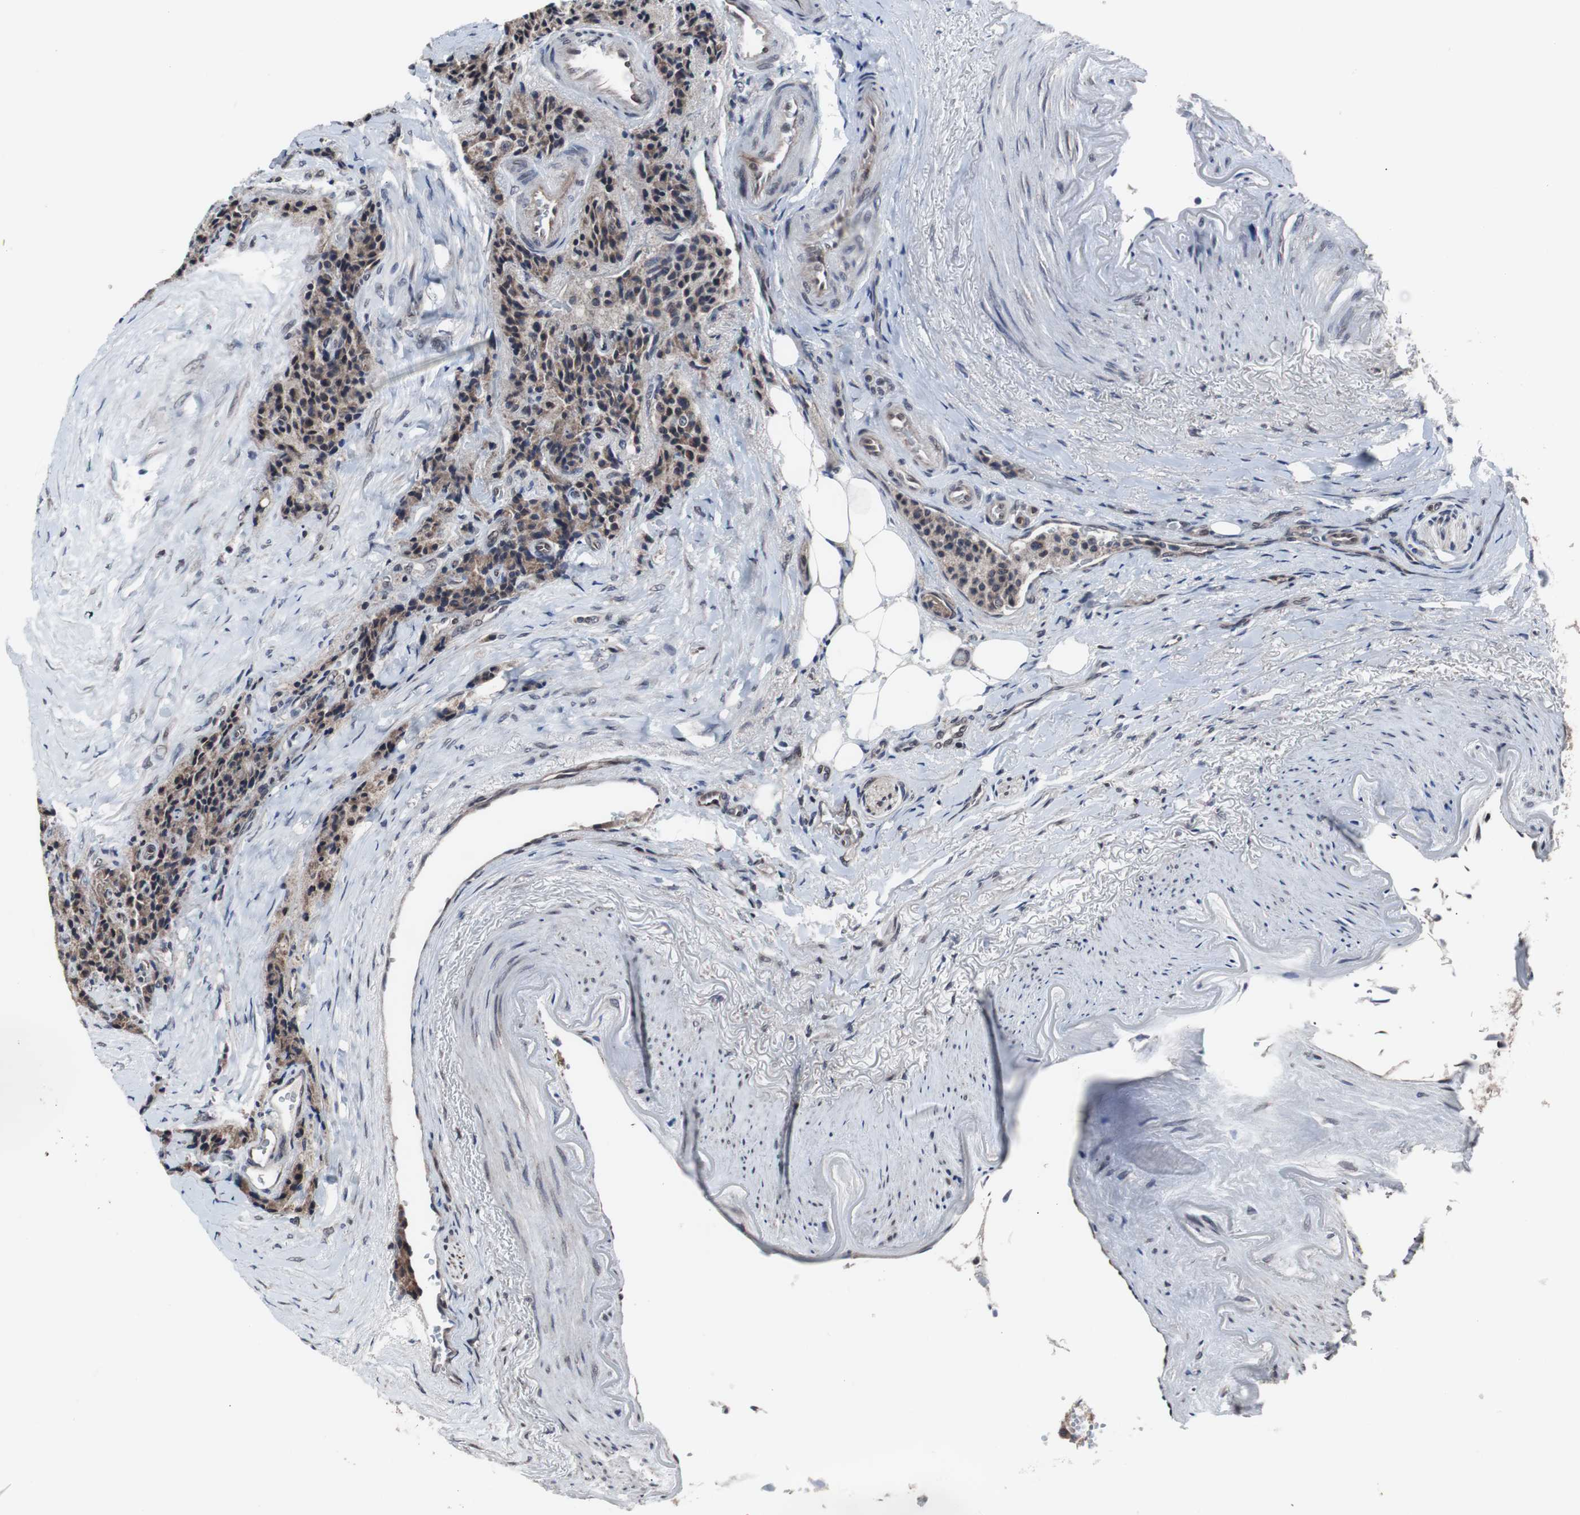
{"staining": {"intensity": "moderate", "quantity": ">75%", "location": "cytoplasmic/membranous"}, "tissue": "carcinoid", "cell_type": "Tumor cells", "image_type": "cancer", "snomed": [{"axis": "morphology", "description": "Carcinoid, malignant, NOS"}, {"axis": "topography", "description": "Colon"}], "caption": "DAB (3,3'-diaminobenzidine) immunohistochemical staining of human carcinoid displays moderate cytoplasmic/membranous protein expression in approximately >75% of tumor cells. Using DAB (3,3'-diaminobenzidine) (brown) and hematoxylin (blue) stains, captured at high magnification using brightfield microscopy.", "gene": "GTF2F2", "patient": {"sex": "female", "age": 61}}